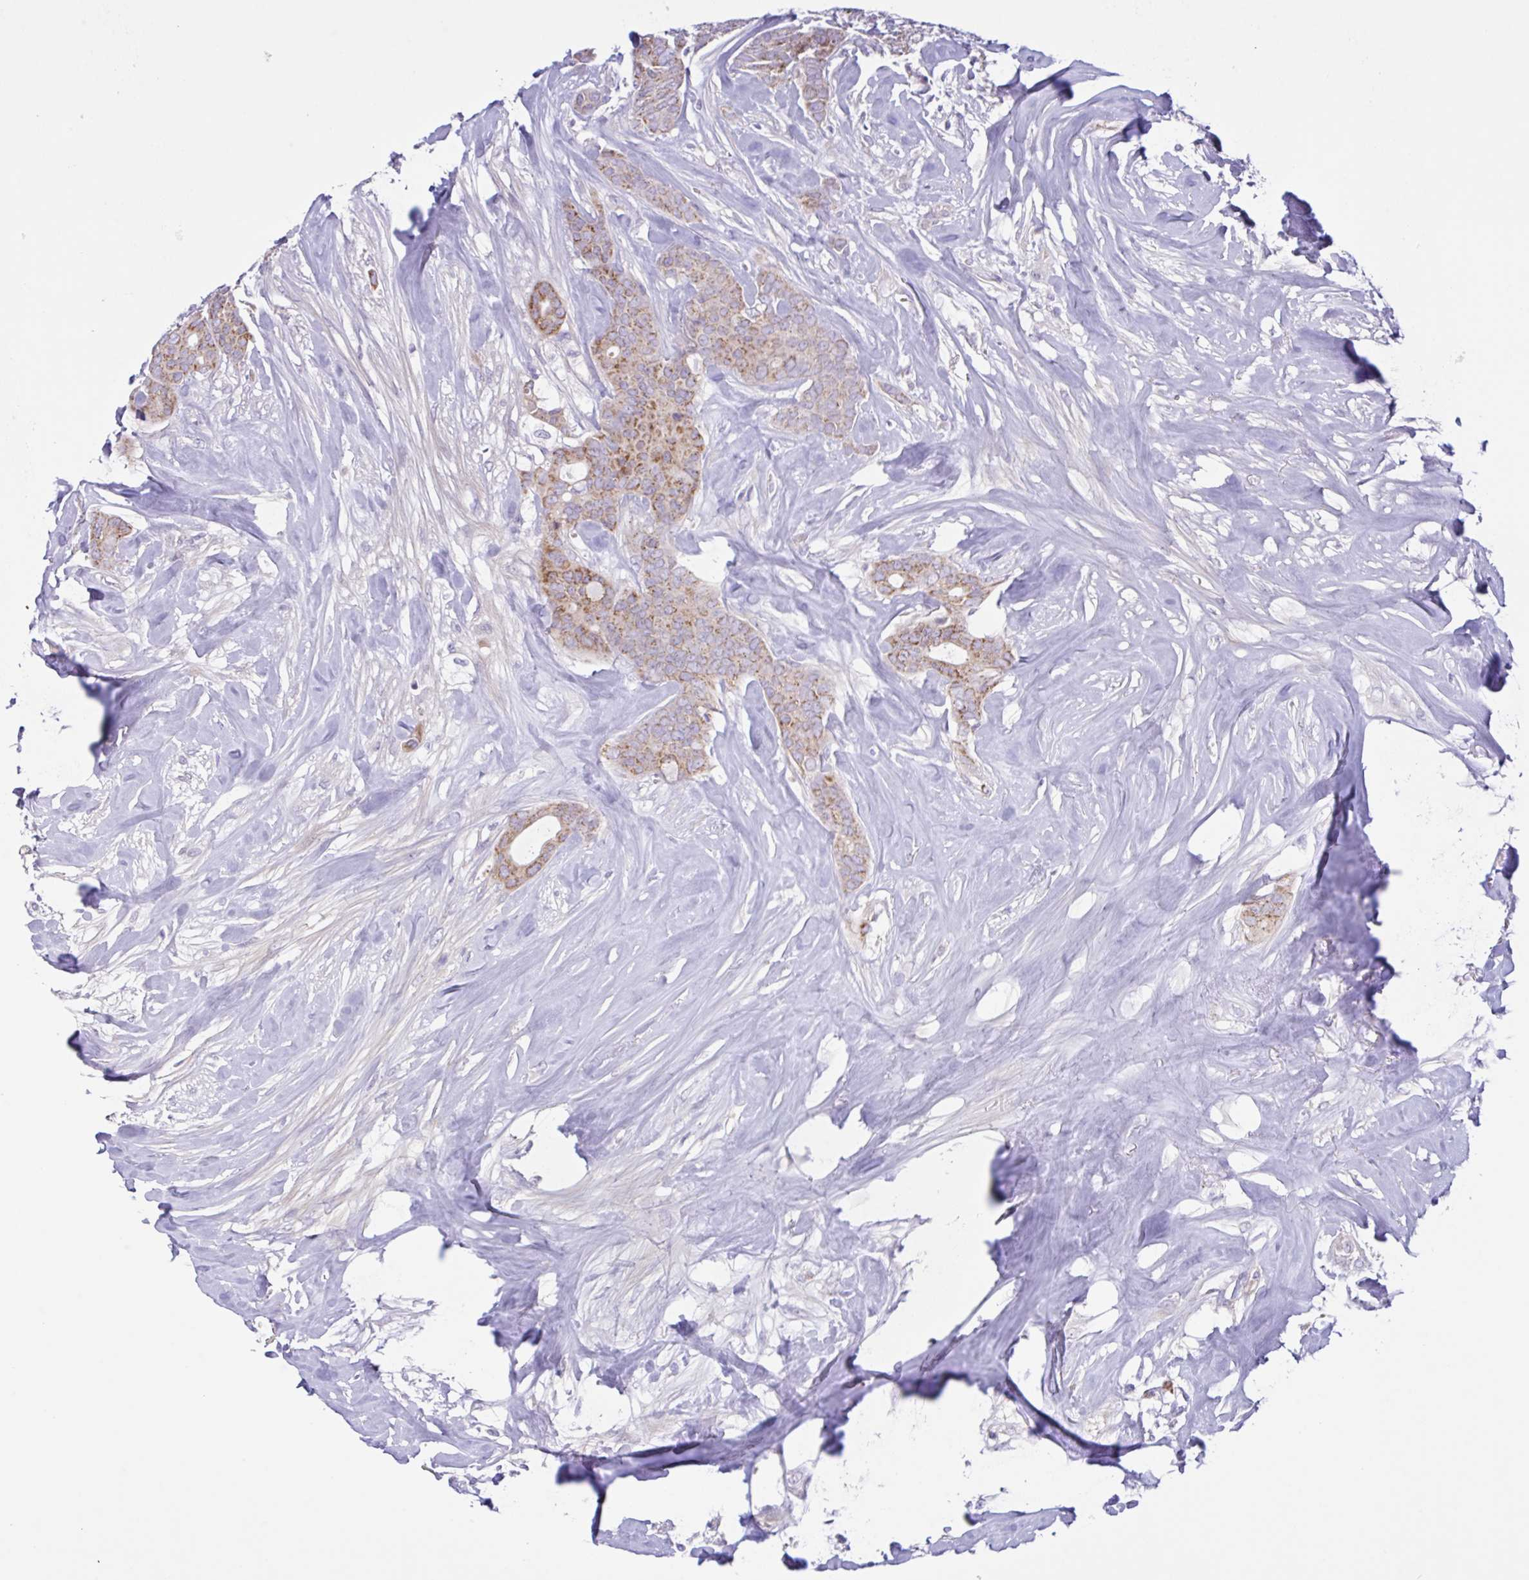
{"staining": {"intensity": "moderate", "quantity": "25%-75%", "location": "cytoplasmic/membranous"}, "tissue": "breast cancer", "cell_type": "Tumor cells", "image_type": "cancer", "snomed": [{"axis": "morphology", "description": "Duct carcinoma"}, {"axis": "topography", "description": "Breast"}], "caption": "Immunohistochemistry image of neoplastic tissue: breast cancer (intraductal carcinoma) stained using IHC demonstrates medium levels of moderate protein expression localized specifically in the cytoplasmic/membranous of tumor cells, appearing as a cytoplasmic/membranous brown color.", "gene": "CHDH", "patient": {"sex": "female", "age": 84}}